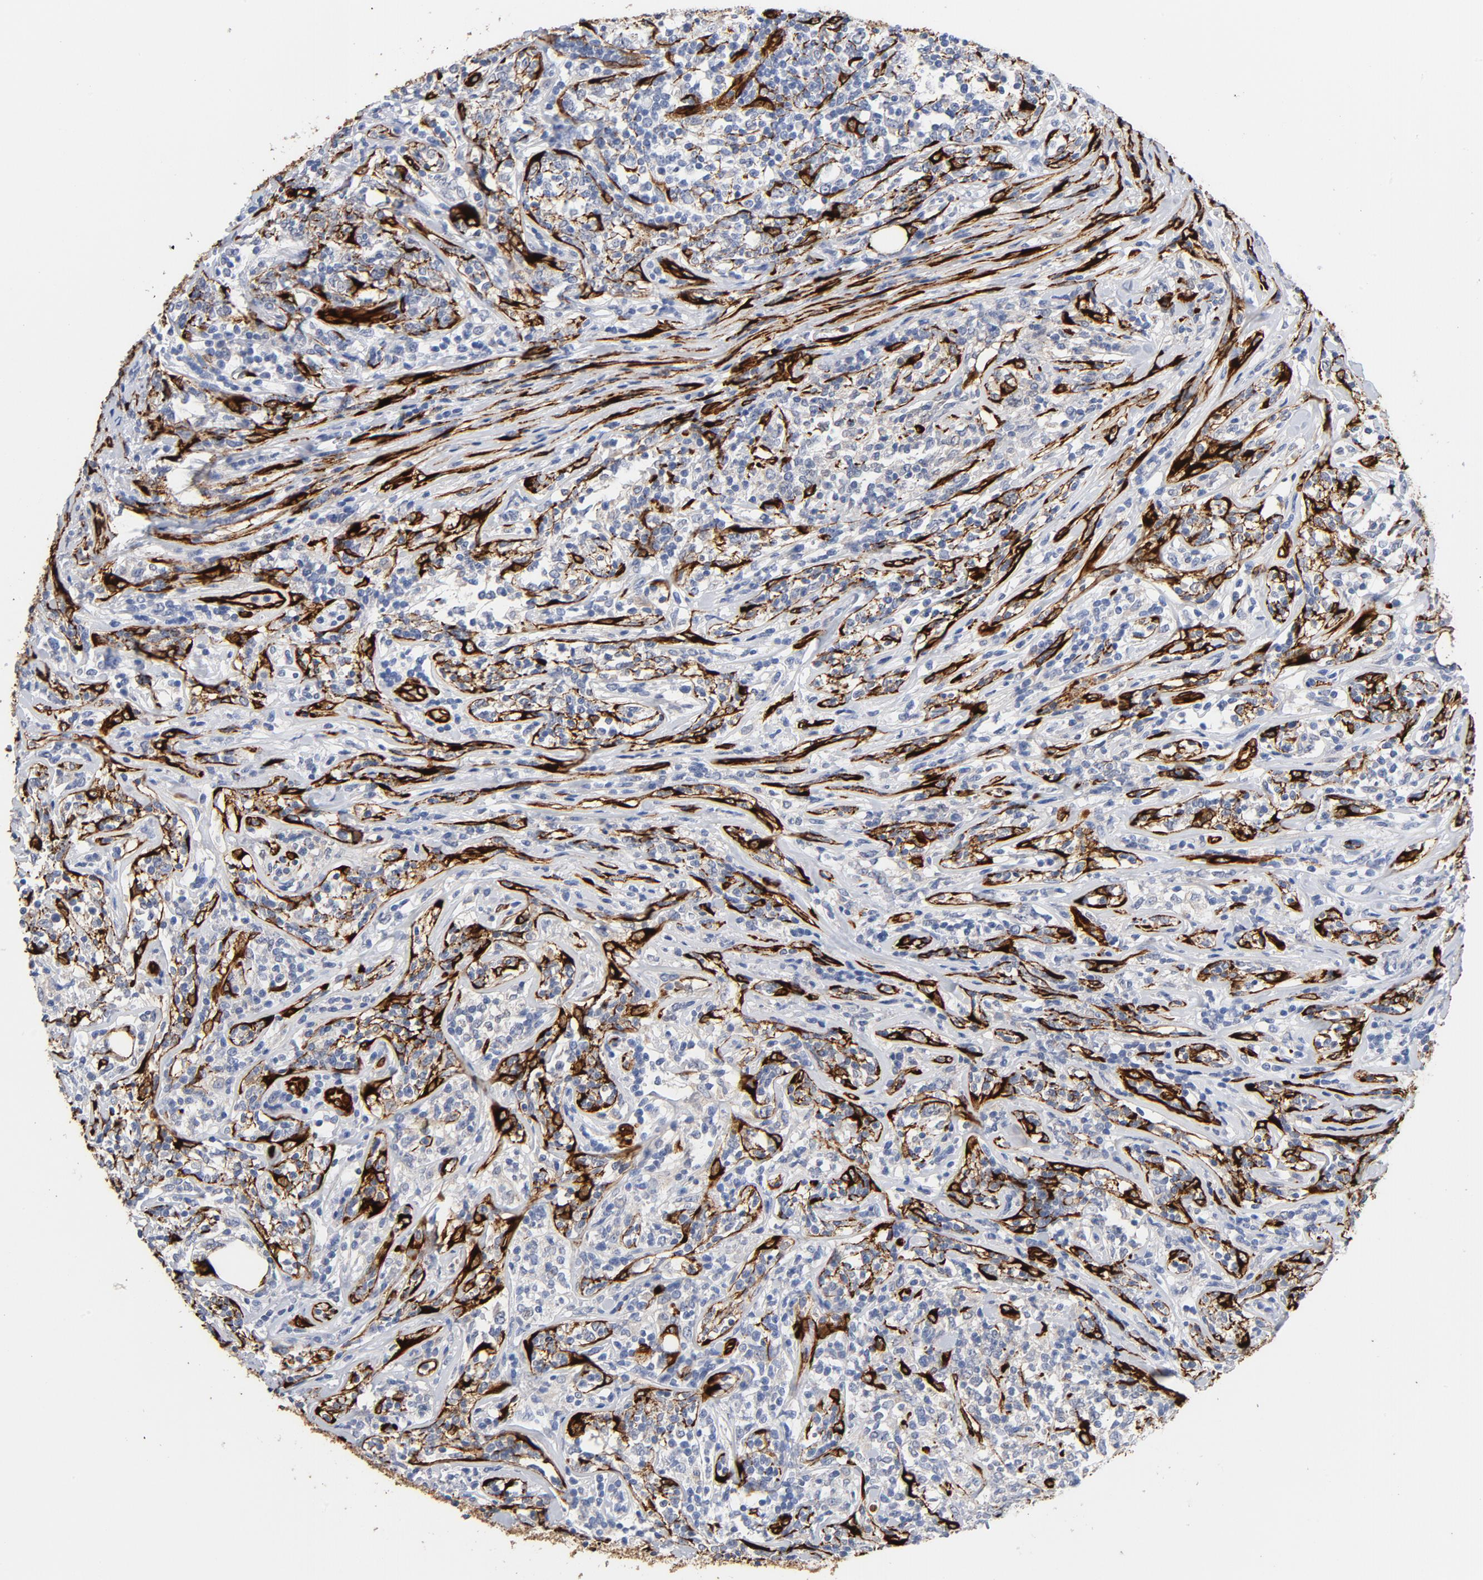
{"staining": {"intensity": "negative", "quantity": "none", "location": "none"}, "tissue": "lymphoma", "cell_type": "Tumor cells", "image_type": "cancer", "snomed": [{"axis": "morphology", "description": "Malignant lymphoma, non-Hodgkin's type, High grade"}, {"axis": "topography", "description": "Lymph node"}], "caption": "Immunohistochemistry image of neoplastic tissue: high-grade malignant lymphoma, non-Hodgkin's type stained with DAB exhibits no significant protein staining in tumor cells.", "gene": "SERPINH1", "patient": {"sex": "female", "age": 84}}